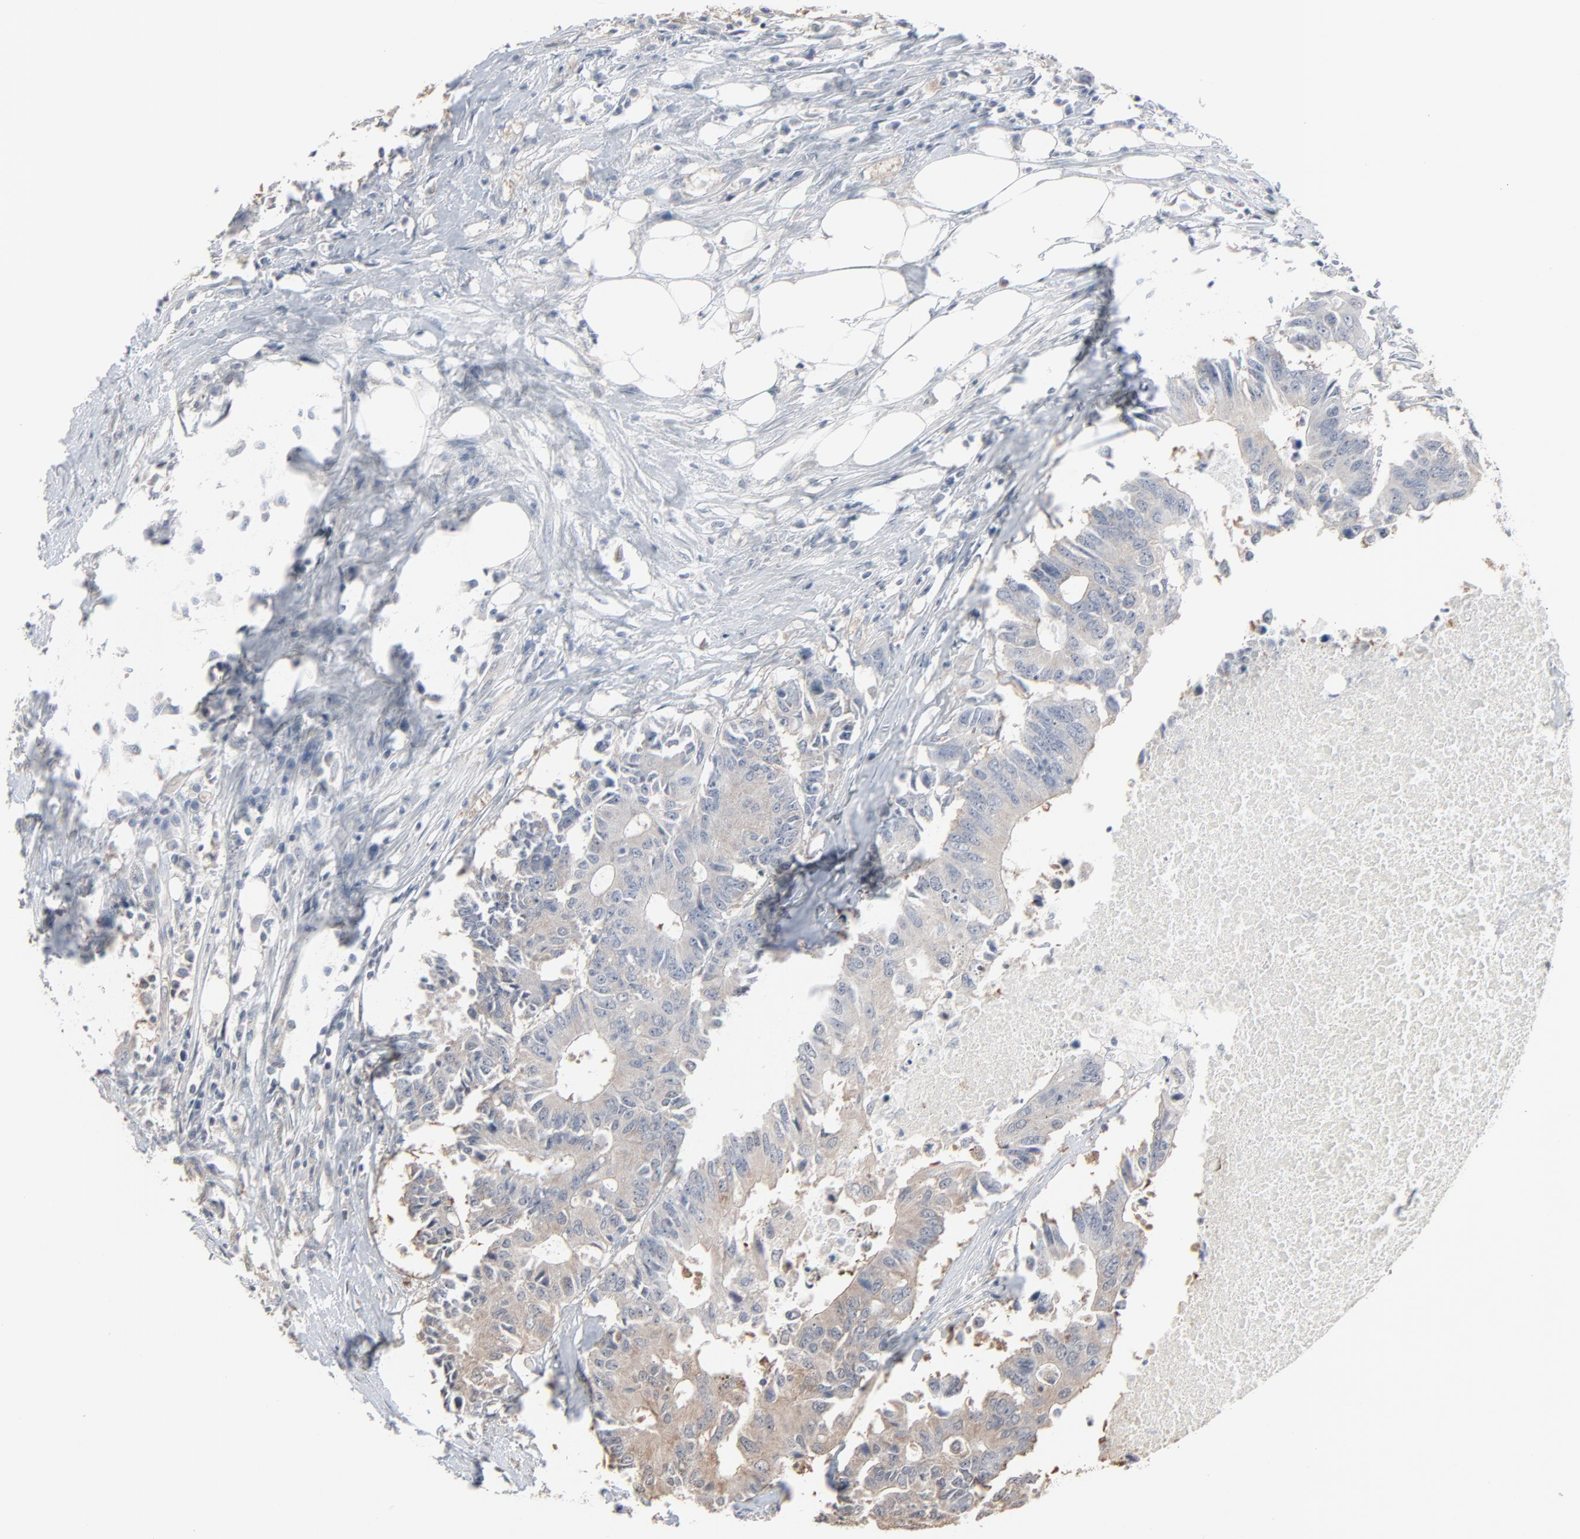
{"staining": {"intensity": "weak", "quantity": "<25%", "location": "cytoplasmic/membranous"}, "tissue": "colorectal cancer", "cell_type": "Tumor cells", "image_type": "cancer", "snomed": [{"axis": "morphology", "description": "Adenocarcinoma, NOS"}, {"axis": "topography", "description": "Colon"}], "caption": "Tumor cells show no significant positivity in colorectal adenocarcinoma.", "gene": "CCT5", "patient": {"sex": "male", "age": 71}}